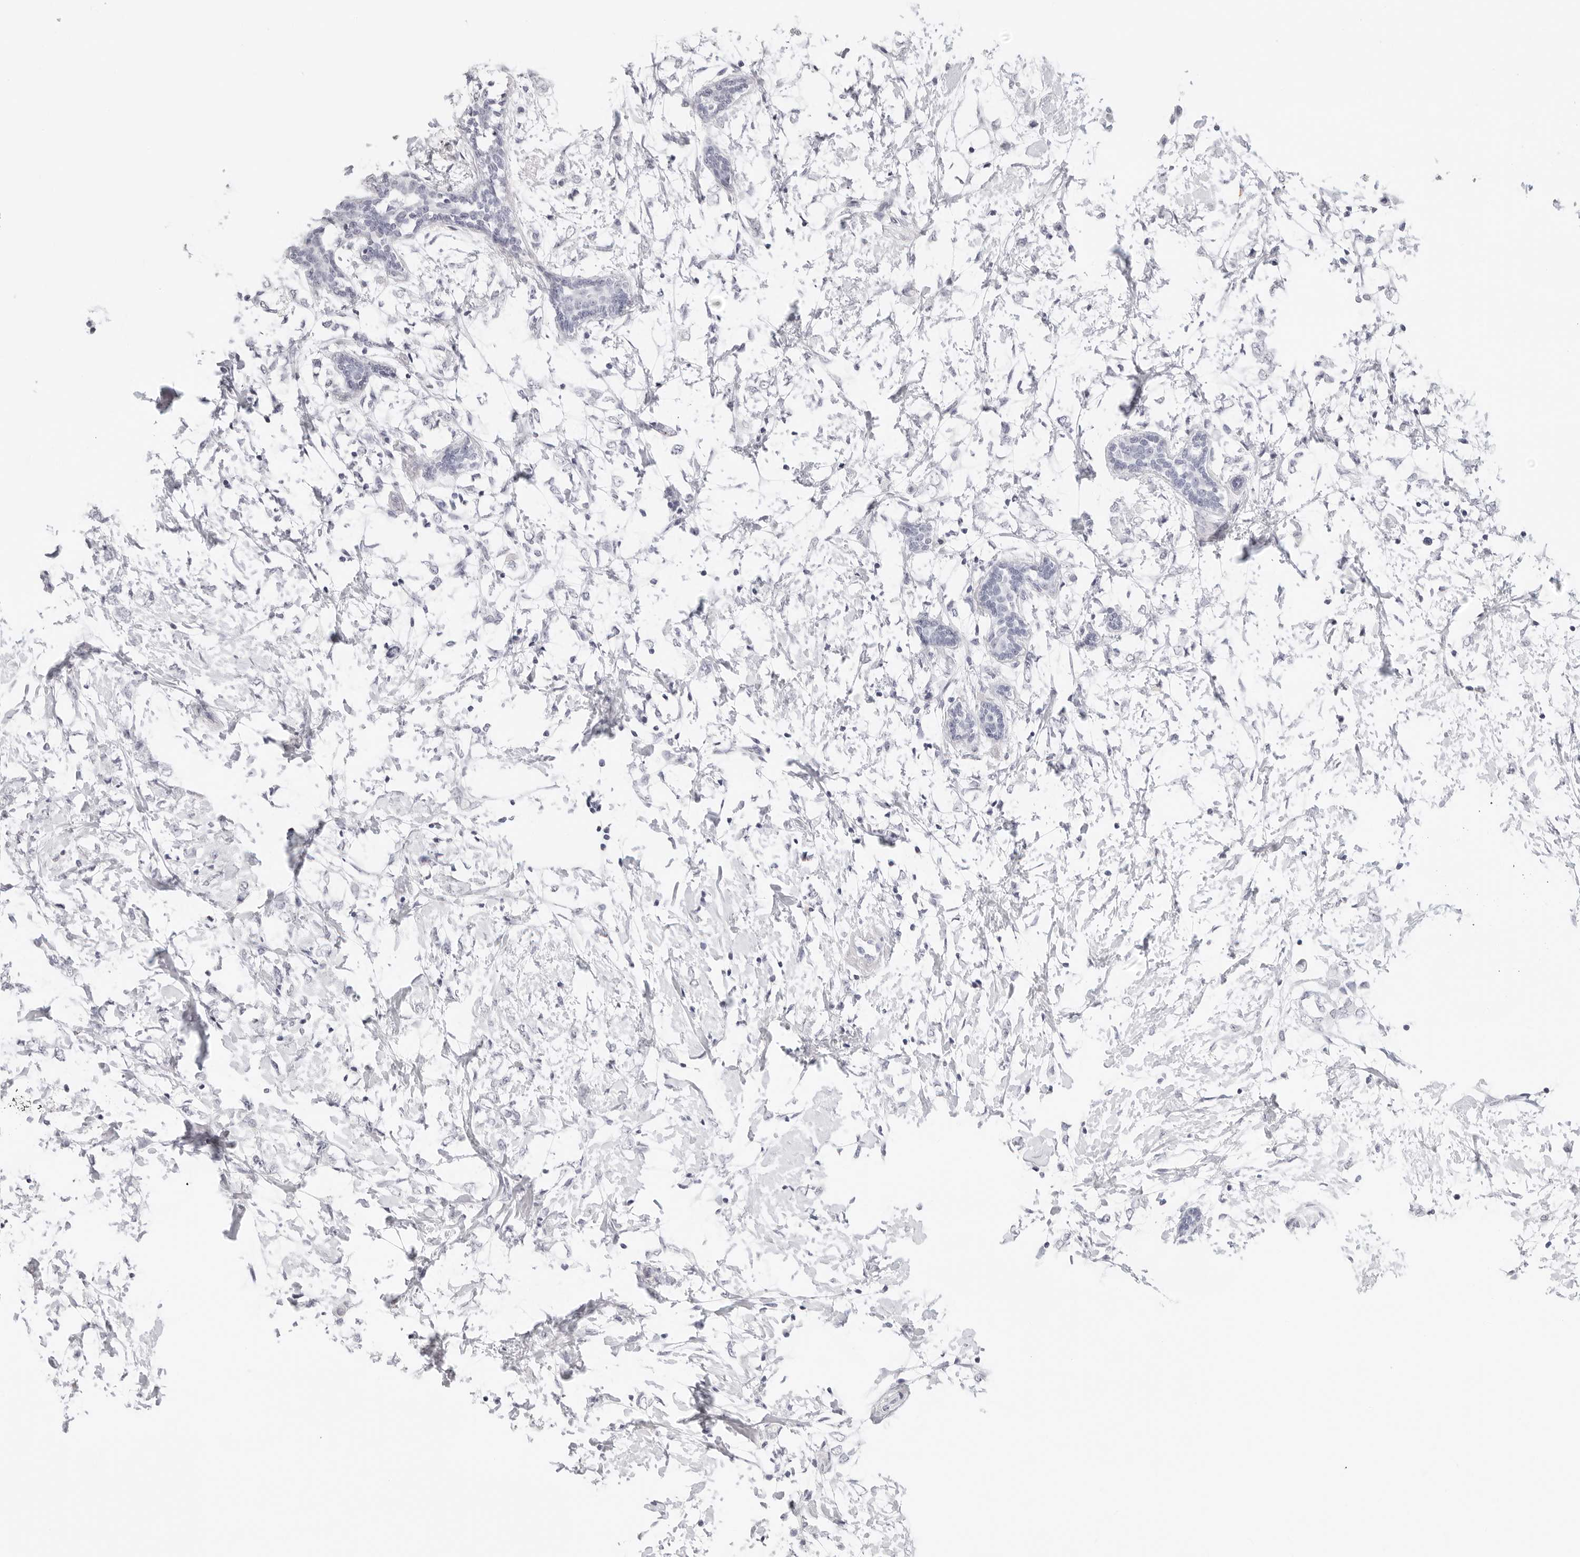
{"staining": {"intensity": "negative", "quantity": "none", "location": "none"}, "tissue": "breast cancer", "cell_type": "Tumor cells", "image_type": "cancer", "snomed": [{"axis": "morphology", "description": "Normal tissue, NOS"}, {"axis": "morphology", "description": "Lobular carcinoma"}, {"axis": "topography", "description": "Breast"}], "caption": "Immunohistochemistry of breast cancer (lobular carcinoma) reveals no expression in tumor cells.", "gene": "AGMAT", "patient": {"sex": "female", "age": 47}}